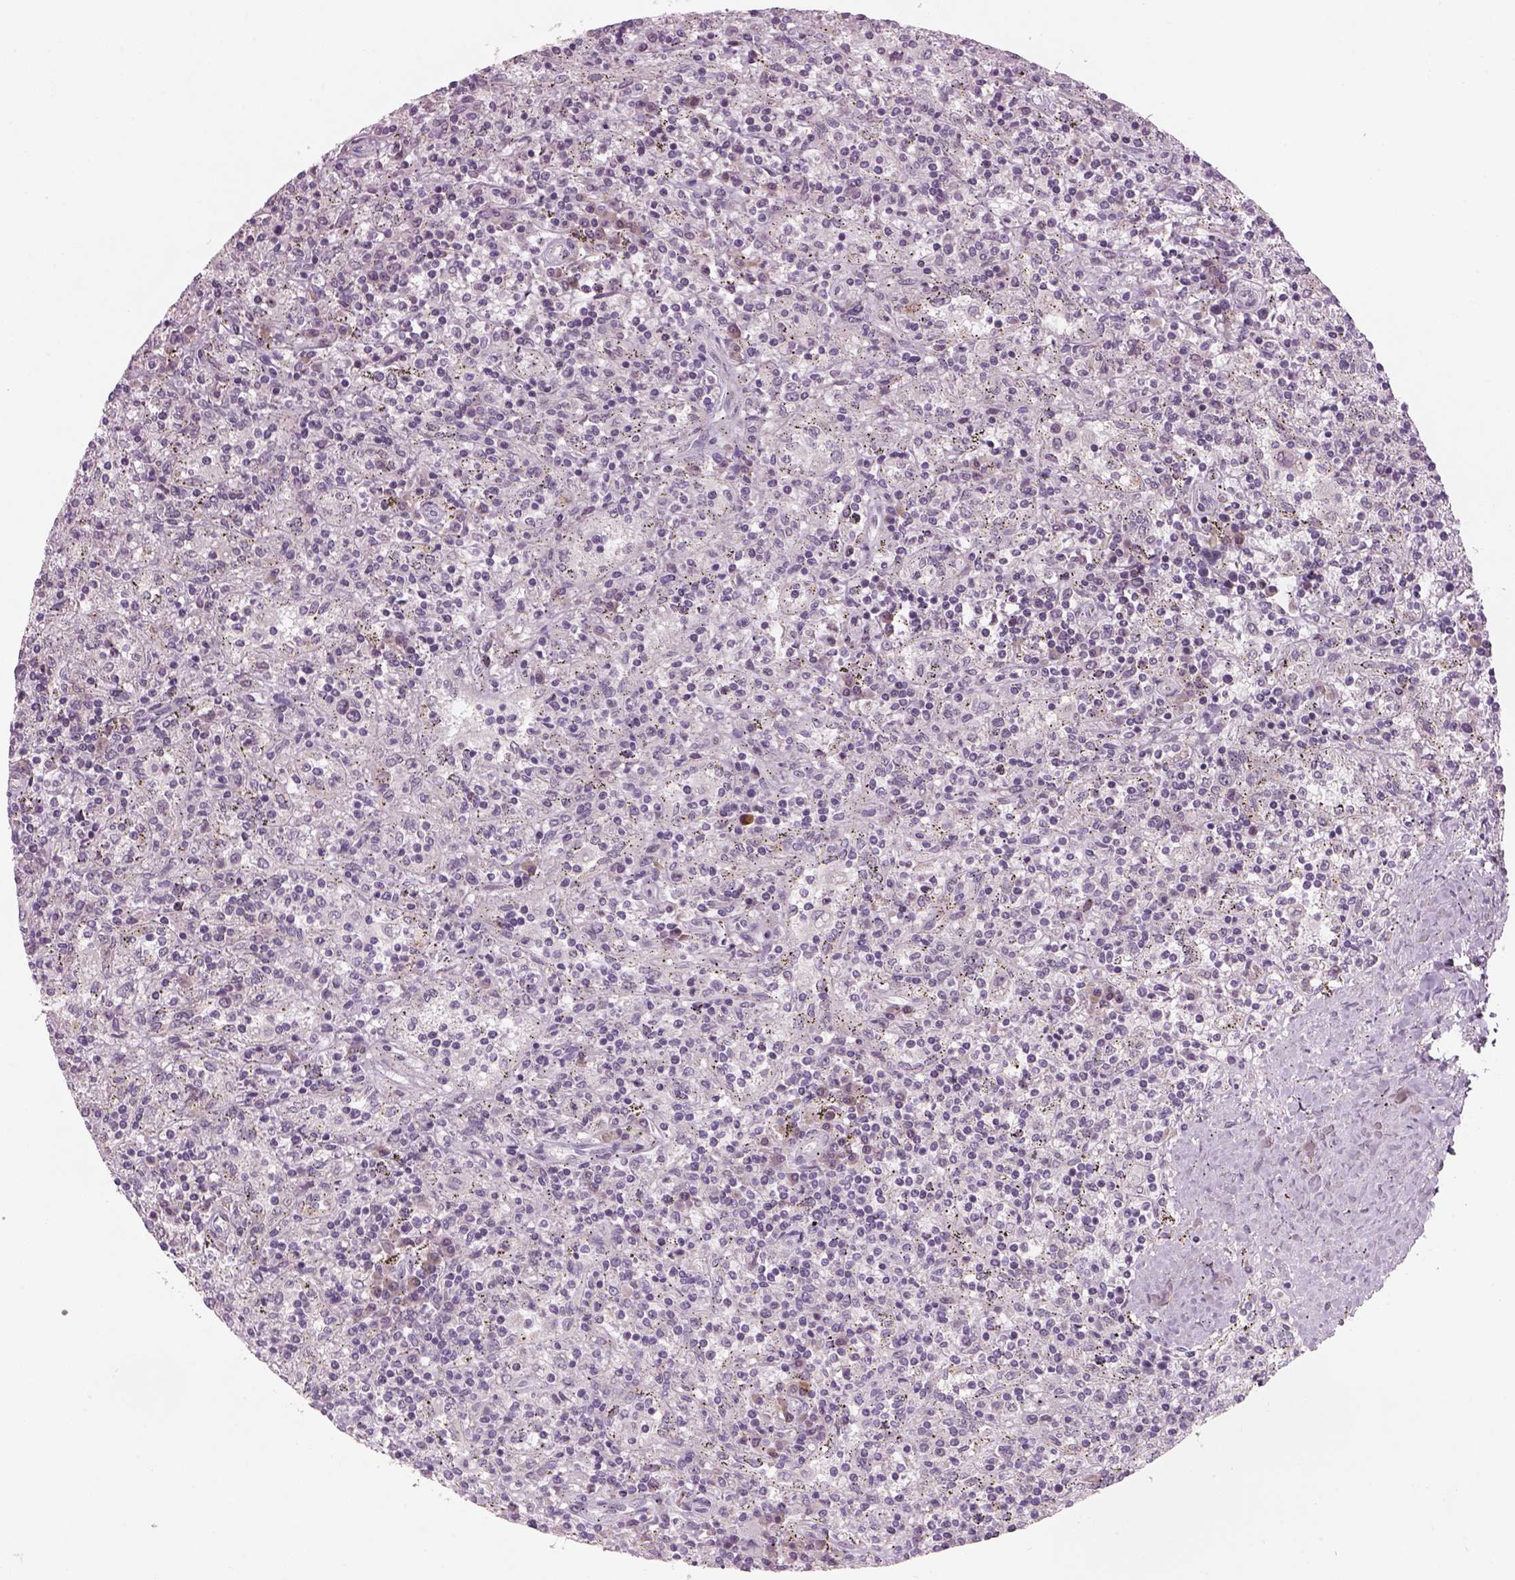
{"staining": {"intensity": "negative", "quantity": "none", "location": "none"}, "tissue": "lymphoma", "cell_type": "Tumor cells", "image_type": "cancer", "snomed": [{"axis": "morphology", "description": "Malignant lymphoma, non-Hodgkin's type, Low grade"}, {"axis": "topography", "description": "Spleen"}], "caption": "Immunohistochemistry (IHC) histopathology image of neoplastic tissue: human low-grade malignant lymphoma, non-Hodgkin's type stained with DAB displays no significant protein positivity in tumor cells.", "gene": "PENK", "patient": {"sex": "male", "age": 62}}